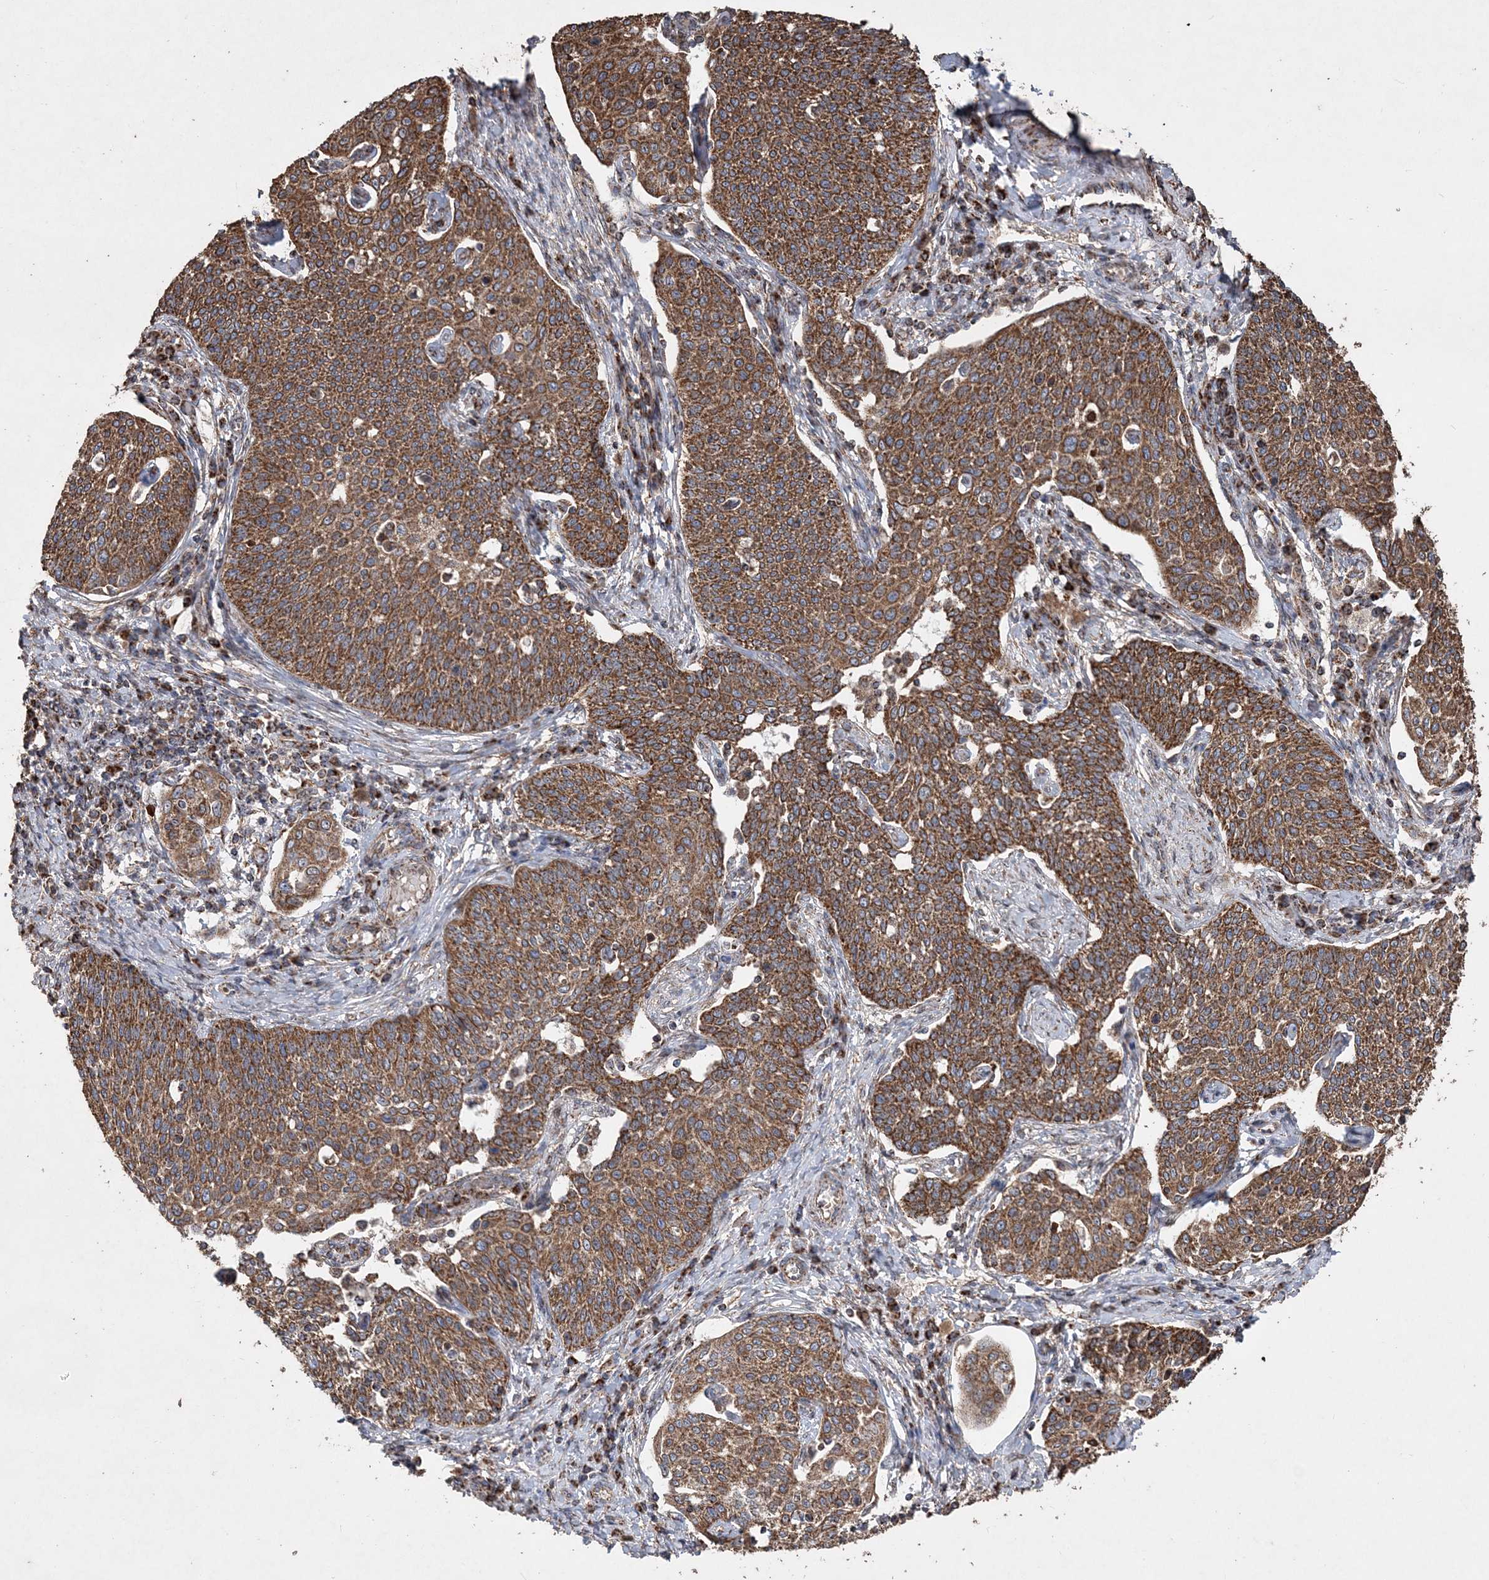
{"staining": {"intensity": "strong", "quantity": ">75%", "location": "cytoplasmic/membranous"}, "tissue": "cervical cancer", "cell_type": "Tumor cells", "image_type": "cancer", "snomed": [{"axis": "morphology", "description": "Squamous cell carcinoma, NOS"}, {"axis": "topography", "description": "Cervix"}], "caption": "A brown stain shows strong cytoplasmic/membranous staining of a protein in cervical squamous cell carcinoma tumor cells.", "gene": "POC5", "patient": {"sex": "female", "age": 34}}